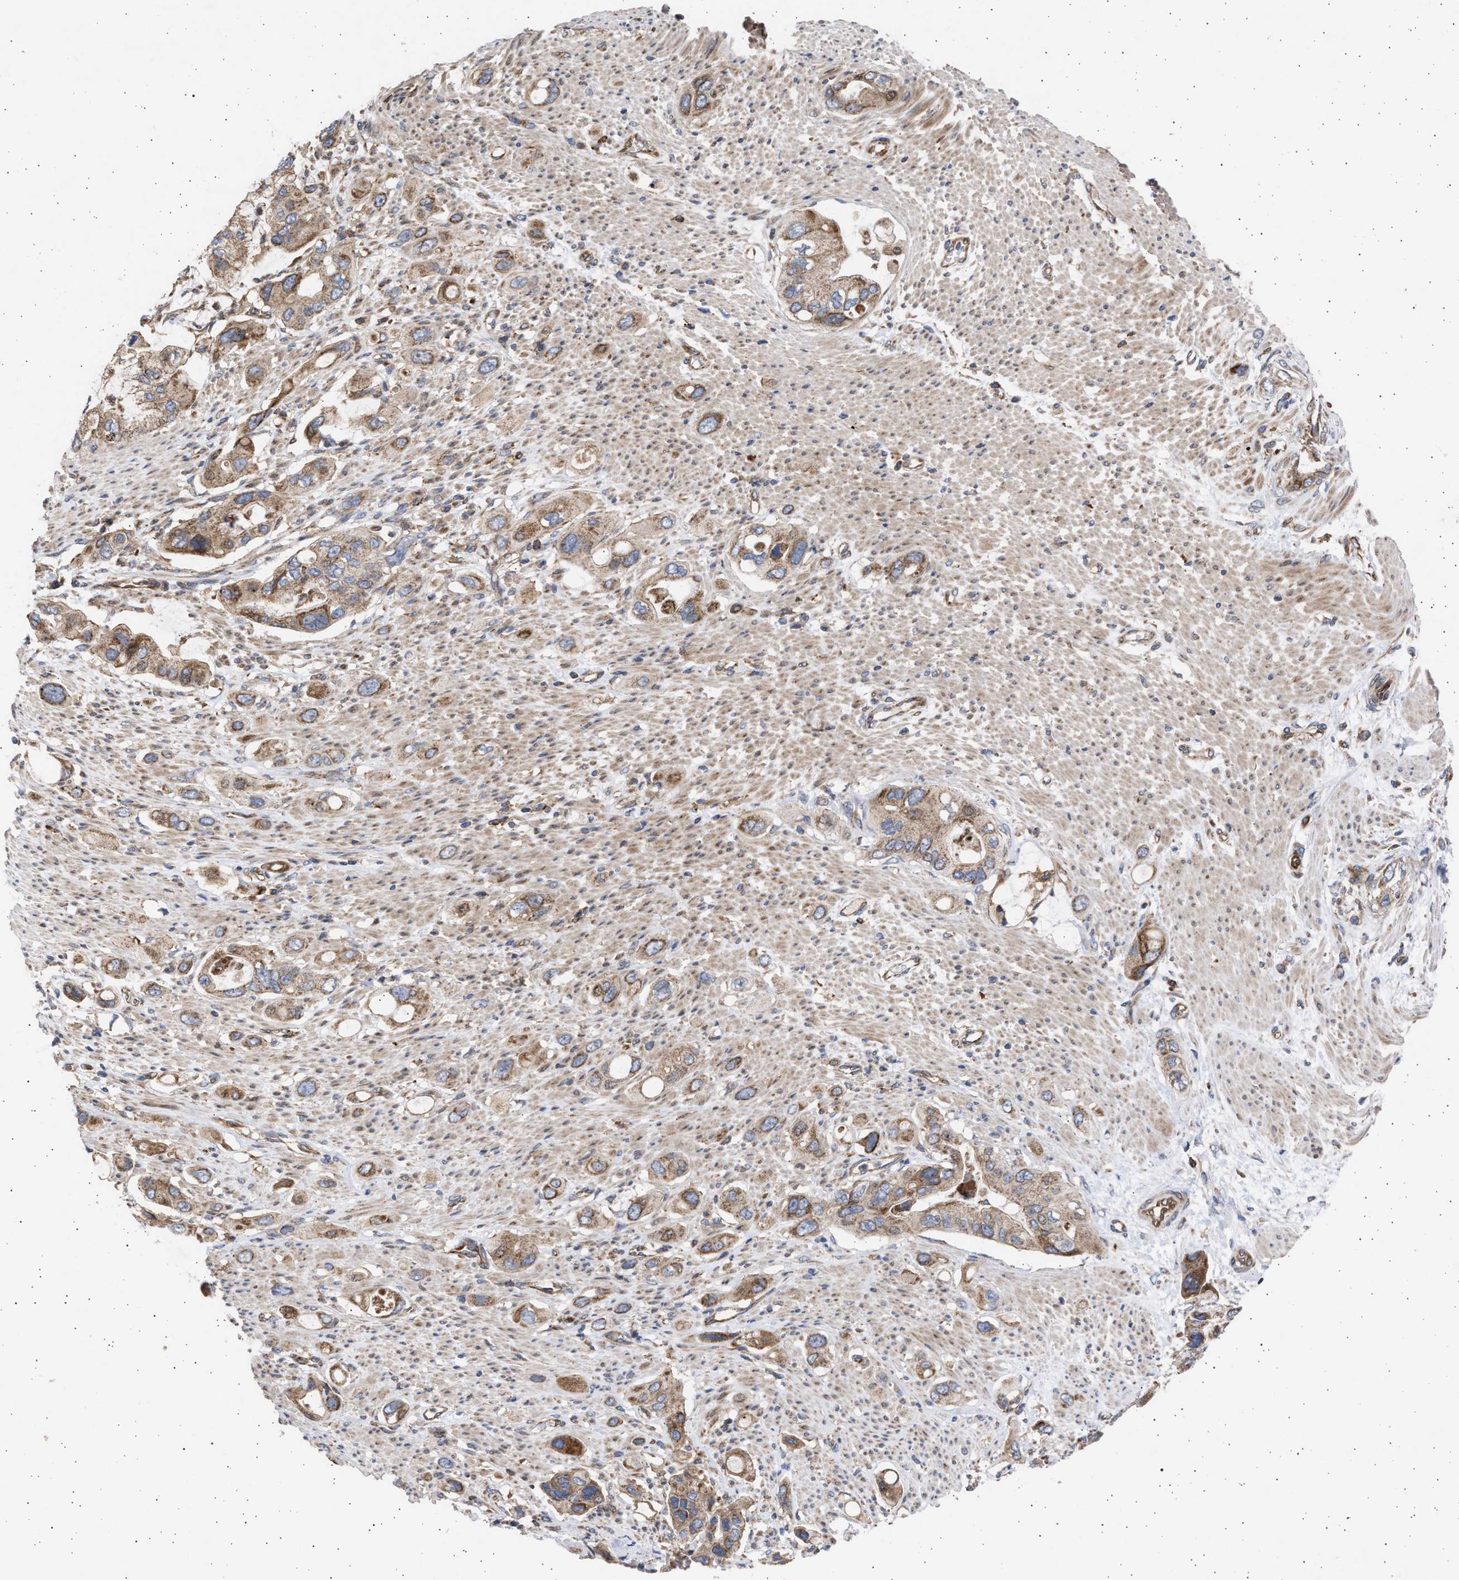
{"staining": {"intensity": "moderate", "quantity": ">75%", "location": "cytoplasmic/membranous"}, "tissue": "pancreatic cancer", "cell_type": "Tumor cells", "image_type": "cancer", "snomed": [{"axis": "morphology", "description": "Adenocarcinoma, NOS"}, {"axis": "topography", "description": "Pancreas"}], "caption": "An immunohistochemistry image of neoplastic tissue is shown. Protein staining in brown shows moderate cytoplasmic/membranous positivity in pancreatic adenocarcinoma within tumor cells.", "gene": "TTC19", "patient": {"sex": "female", "age": 56}}